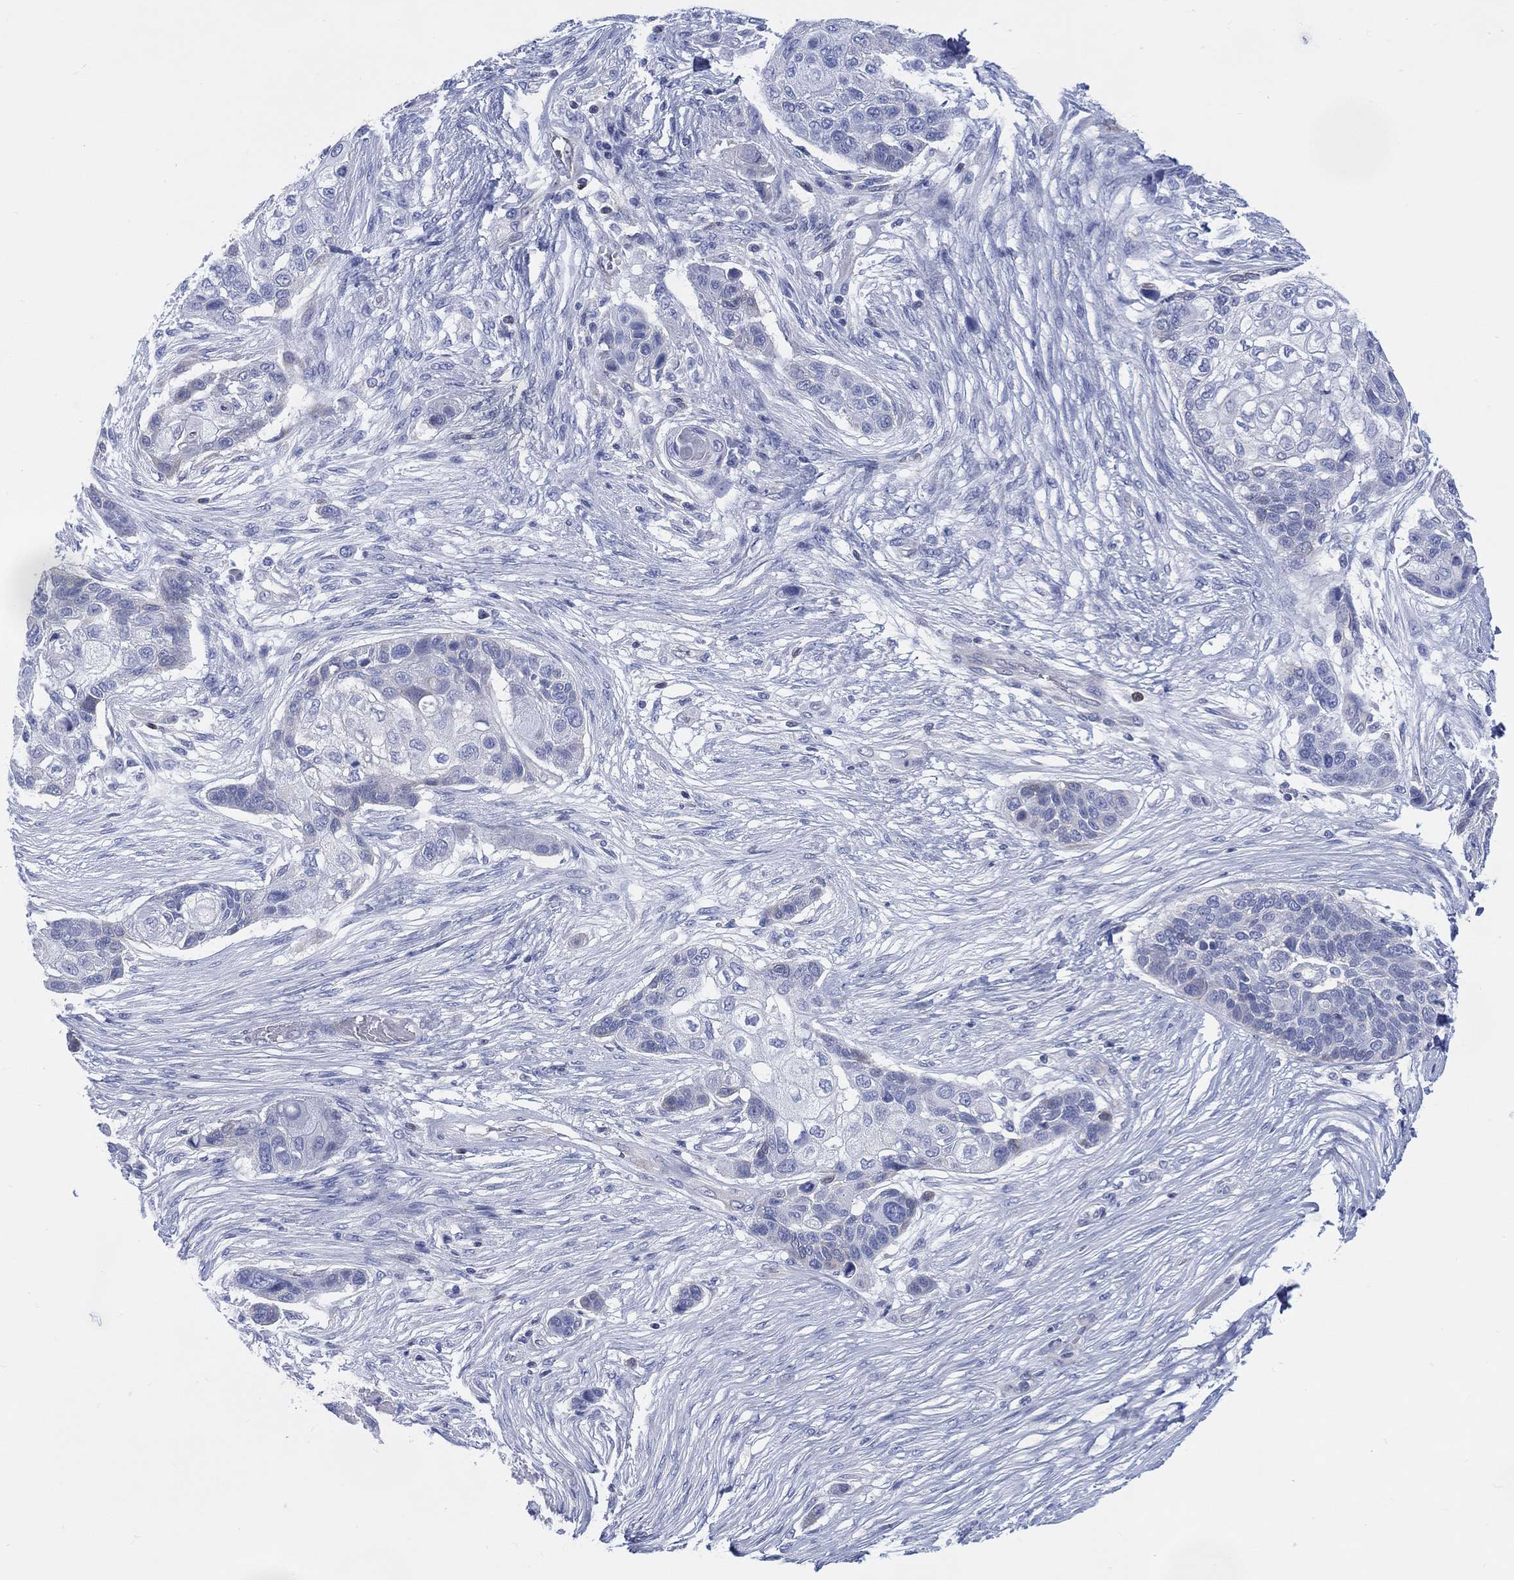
{"staining": {"intensity": "negative", "quantity": "none", "location": "none"}, "tissue": "lung cancer", "cell_type": "Tumor cells", "image_type": "cancer", "snomed": [{"axis": "morphology", "description": "Squamous cell carcinoma, NOS"}, {"axis": "topography", "description": "Lung"}], "caption": "Lung squamous cell carcinoma stained for a protein using immunohistochemistry exhibits no staining tumor cells.", "gene": "DDI1", "patient": {"sex": "male", "age": 69}}